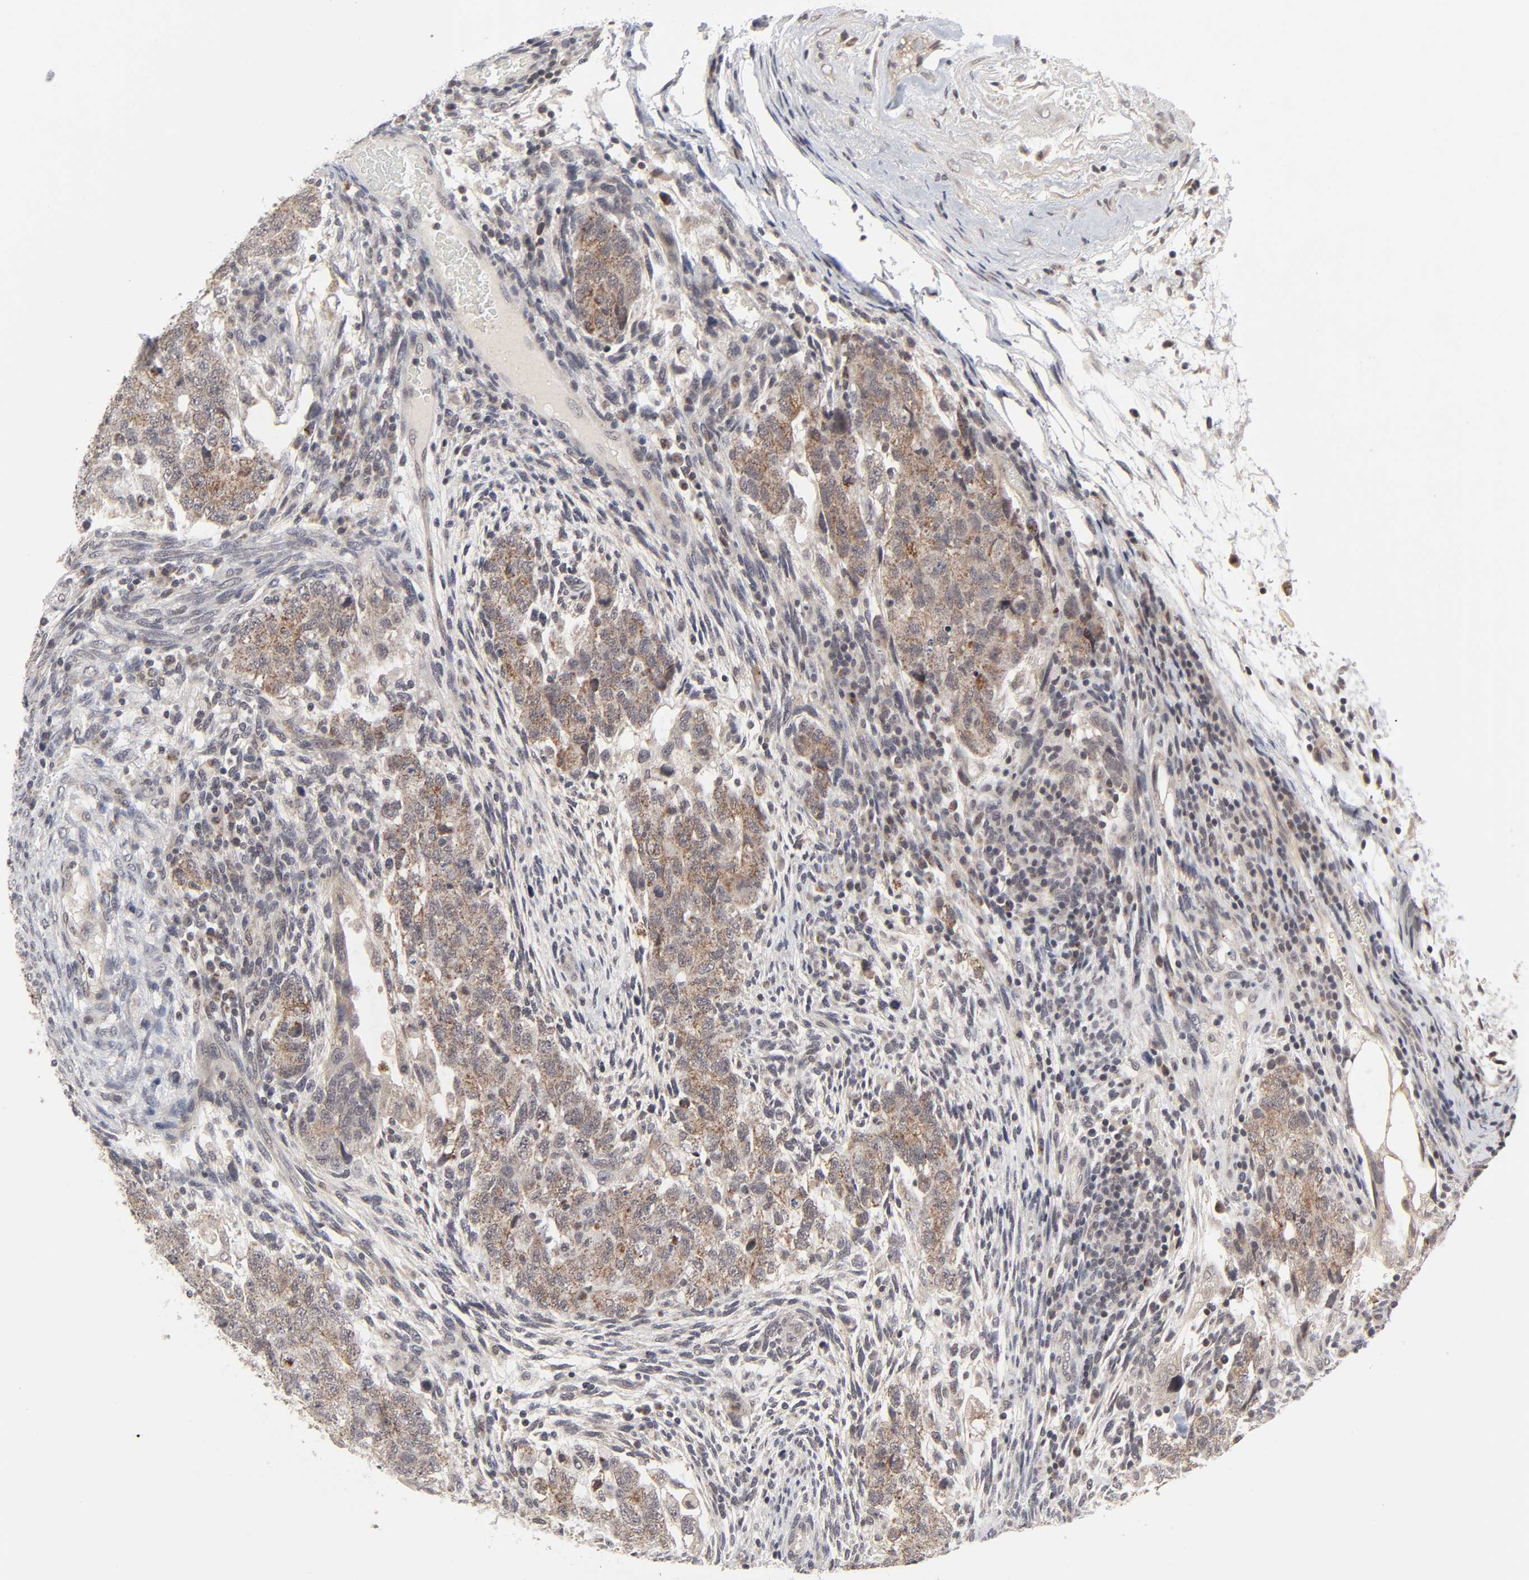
{"staining": {"intensity": "moderate", "quantity": ">75%", "location": "cytoplasmic/membranous"}, "tissue": "testis cancer", "cell_type": "Tumor cells", "image_type": "cancer", "snomed": [{"axis": "morphology", "description": "Normal tissue, NOS"}, {"axis": "morphology", "description": "Carcinoma, Embryonal, NOS"}, {"axis": "topography", "description": "Testis"}], "caption": "This is an image of immunohistochemistry (IHC) staining of testis cancer (embryonal carcinoma), which shows moderate expression in the cytoplasmic/membranous of tumor cells.", "gene": "AUH", "patient": {"sex": "male", "age": 36}}